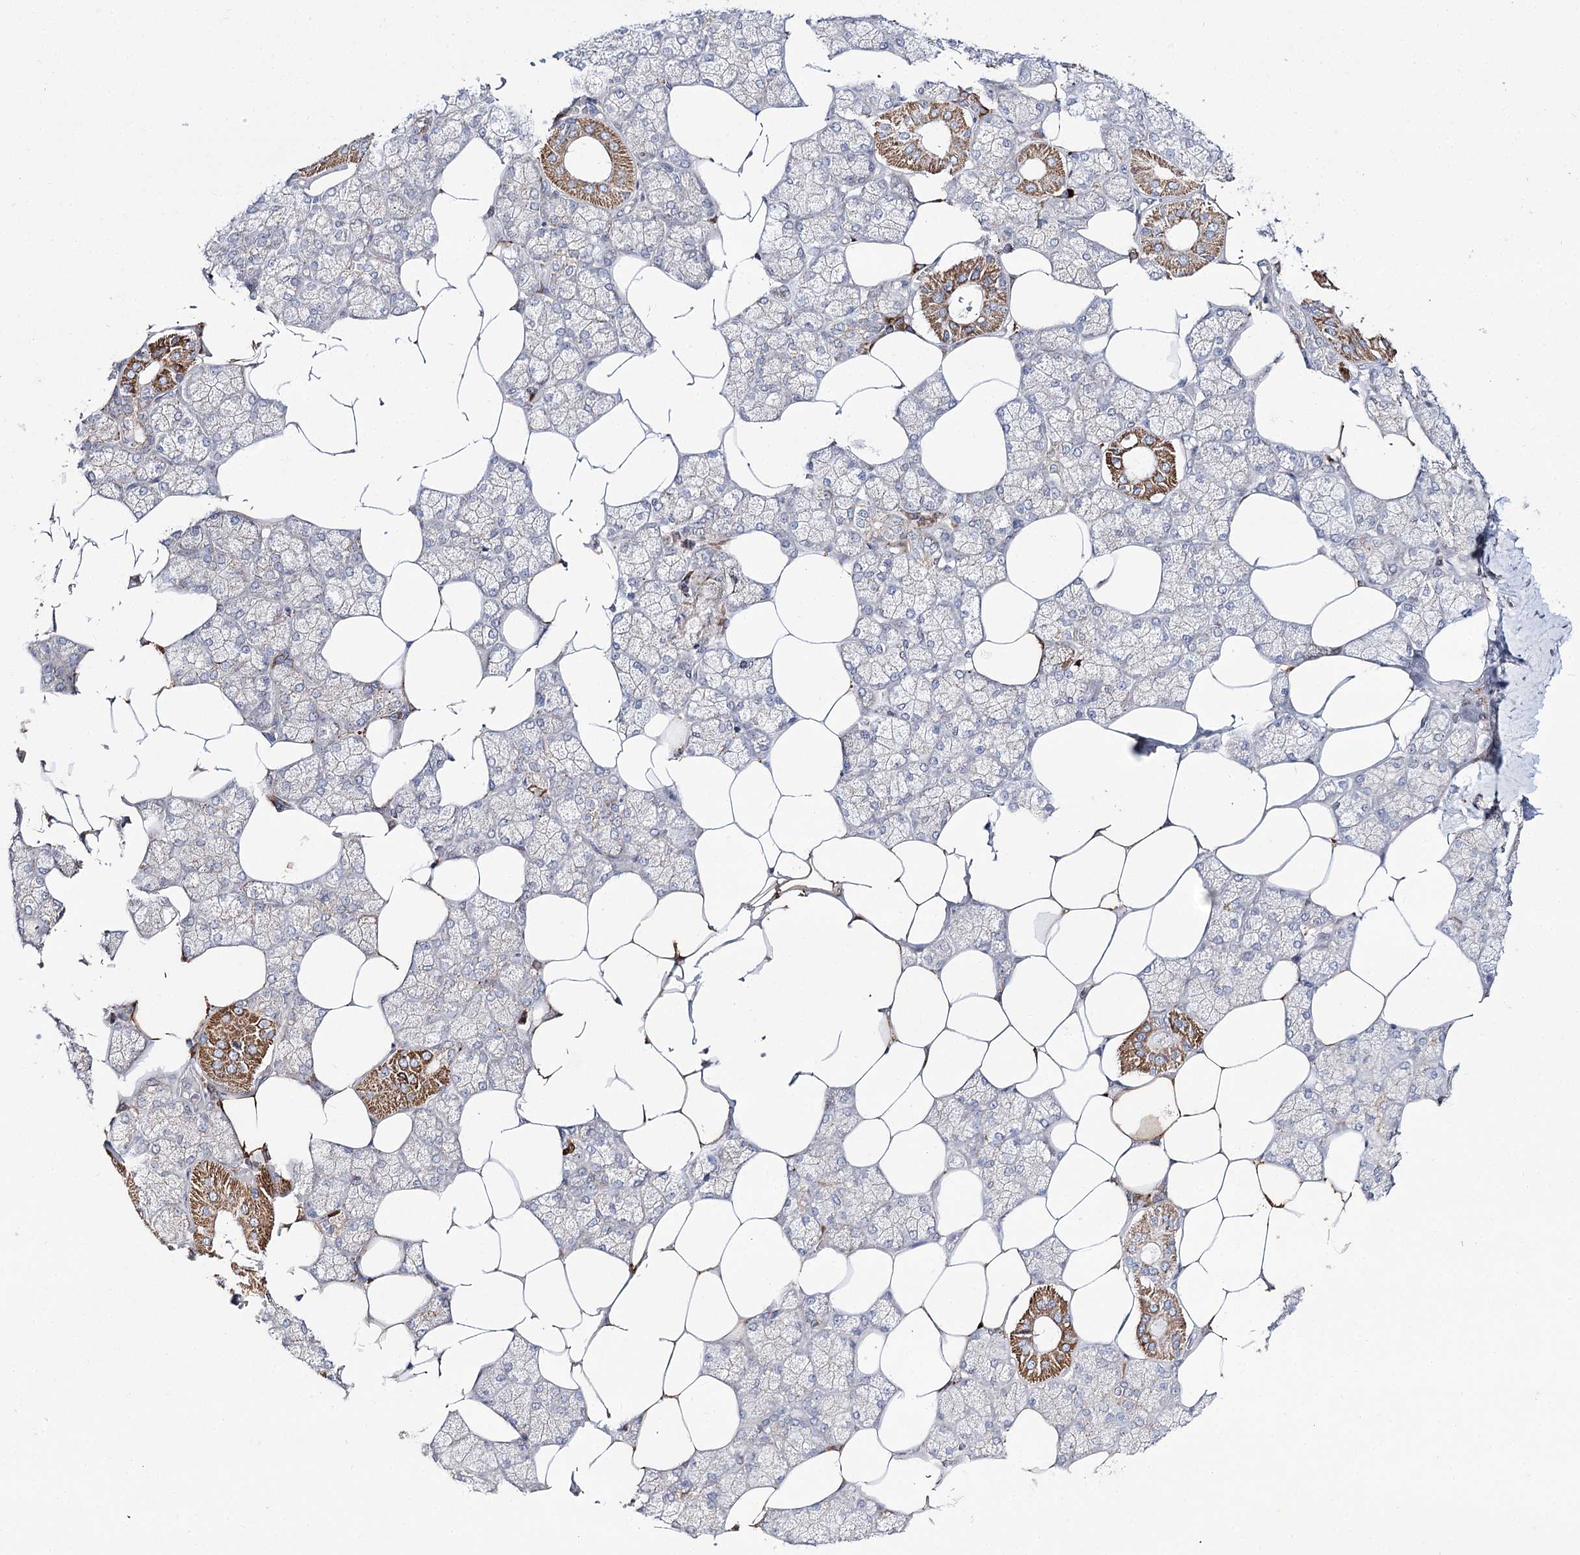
{"staining": {"intensity": "moderate", "quantity": "<25%", "location": "nuclear"}, "tissue": "salivary gland", "cell_type": "Glandular cells", "image_type": "normal", "snomed": [{"axis": "morphology", "description": "Normal tissue, NOS"}, {"axis": "topography", "description": "Salivary gland"}], "caption": "DAB immunohistochemical staining of benign salivary gland reveals moderate nuclear protein staining in about <25% of glandular cells.", "gene": "C11orf80", "patient": {"sex": "male", "age": 62}}